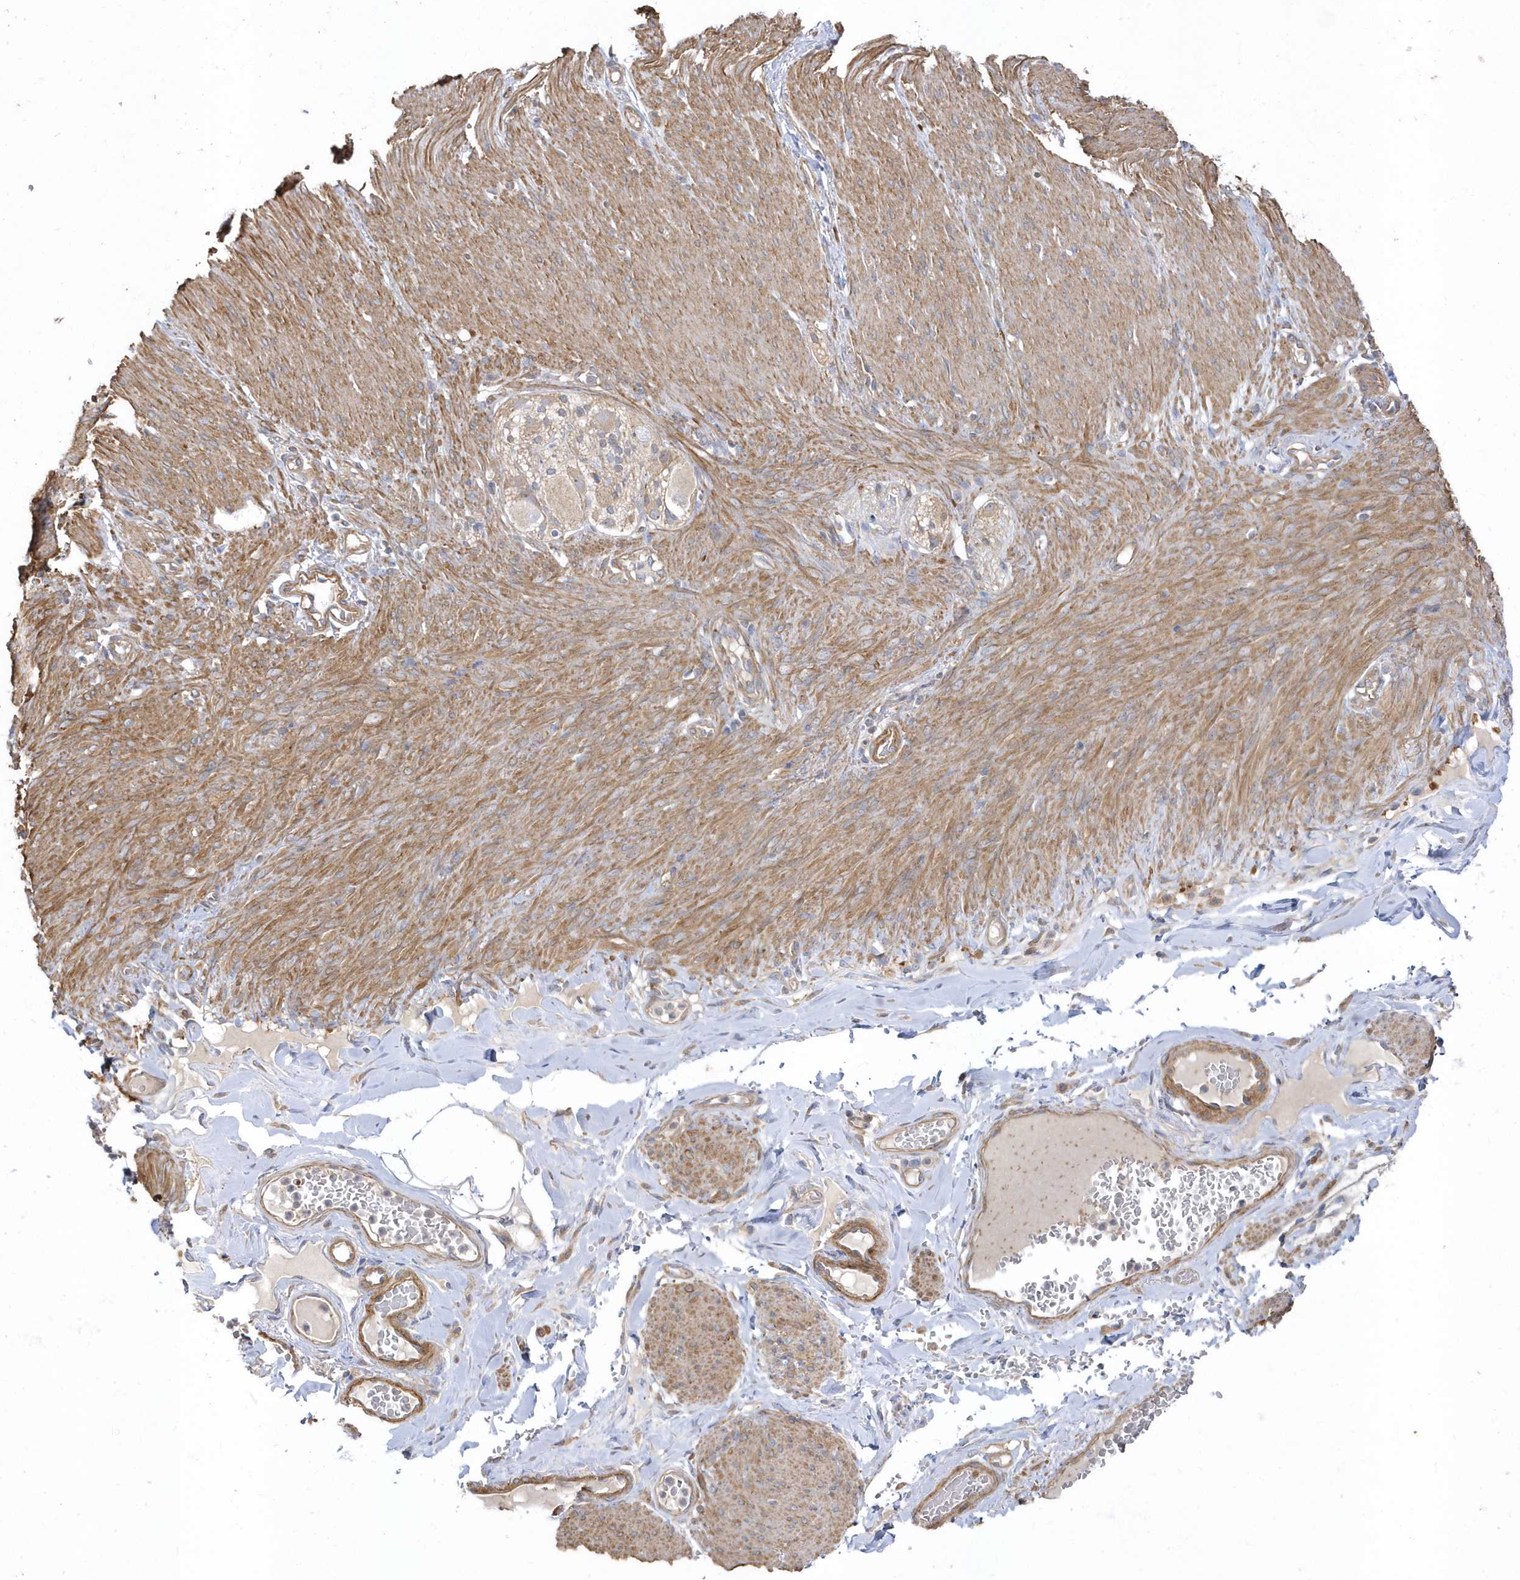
{"staining": {"intensity": "weak", "quantity": ">75%", "location": "cytoplasmic/membranous"}, "tissue": "adipose tissue", "cell_type": "Adipocytes", "image_type": "normal", "snomed": [{"axis": "morphology", "description": "Normal tissue, NOS"}, {"axis": "topography", "description": "Colon"}, {"axis": "topography", "description": "Peripheral nerve tissue"}], "caption": "Weak cytoplasmic/membranous staining is present in approximately >75% of adipocytes in normal adipose tissue. (DAB (3,3'-diaminobenzidine) IHC, brown staining for protein, blue staining for nuclei).", "gene": "LEXM", "patient": {"sex": "female", "age": 61}}